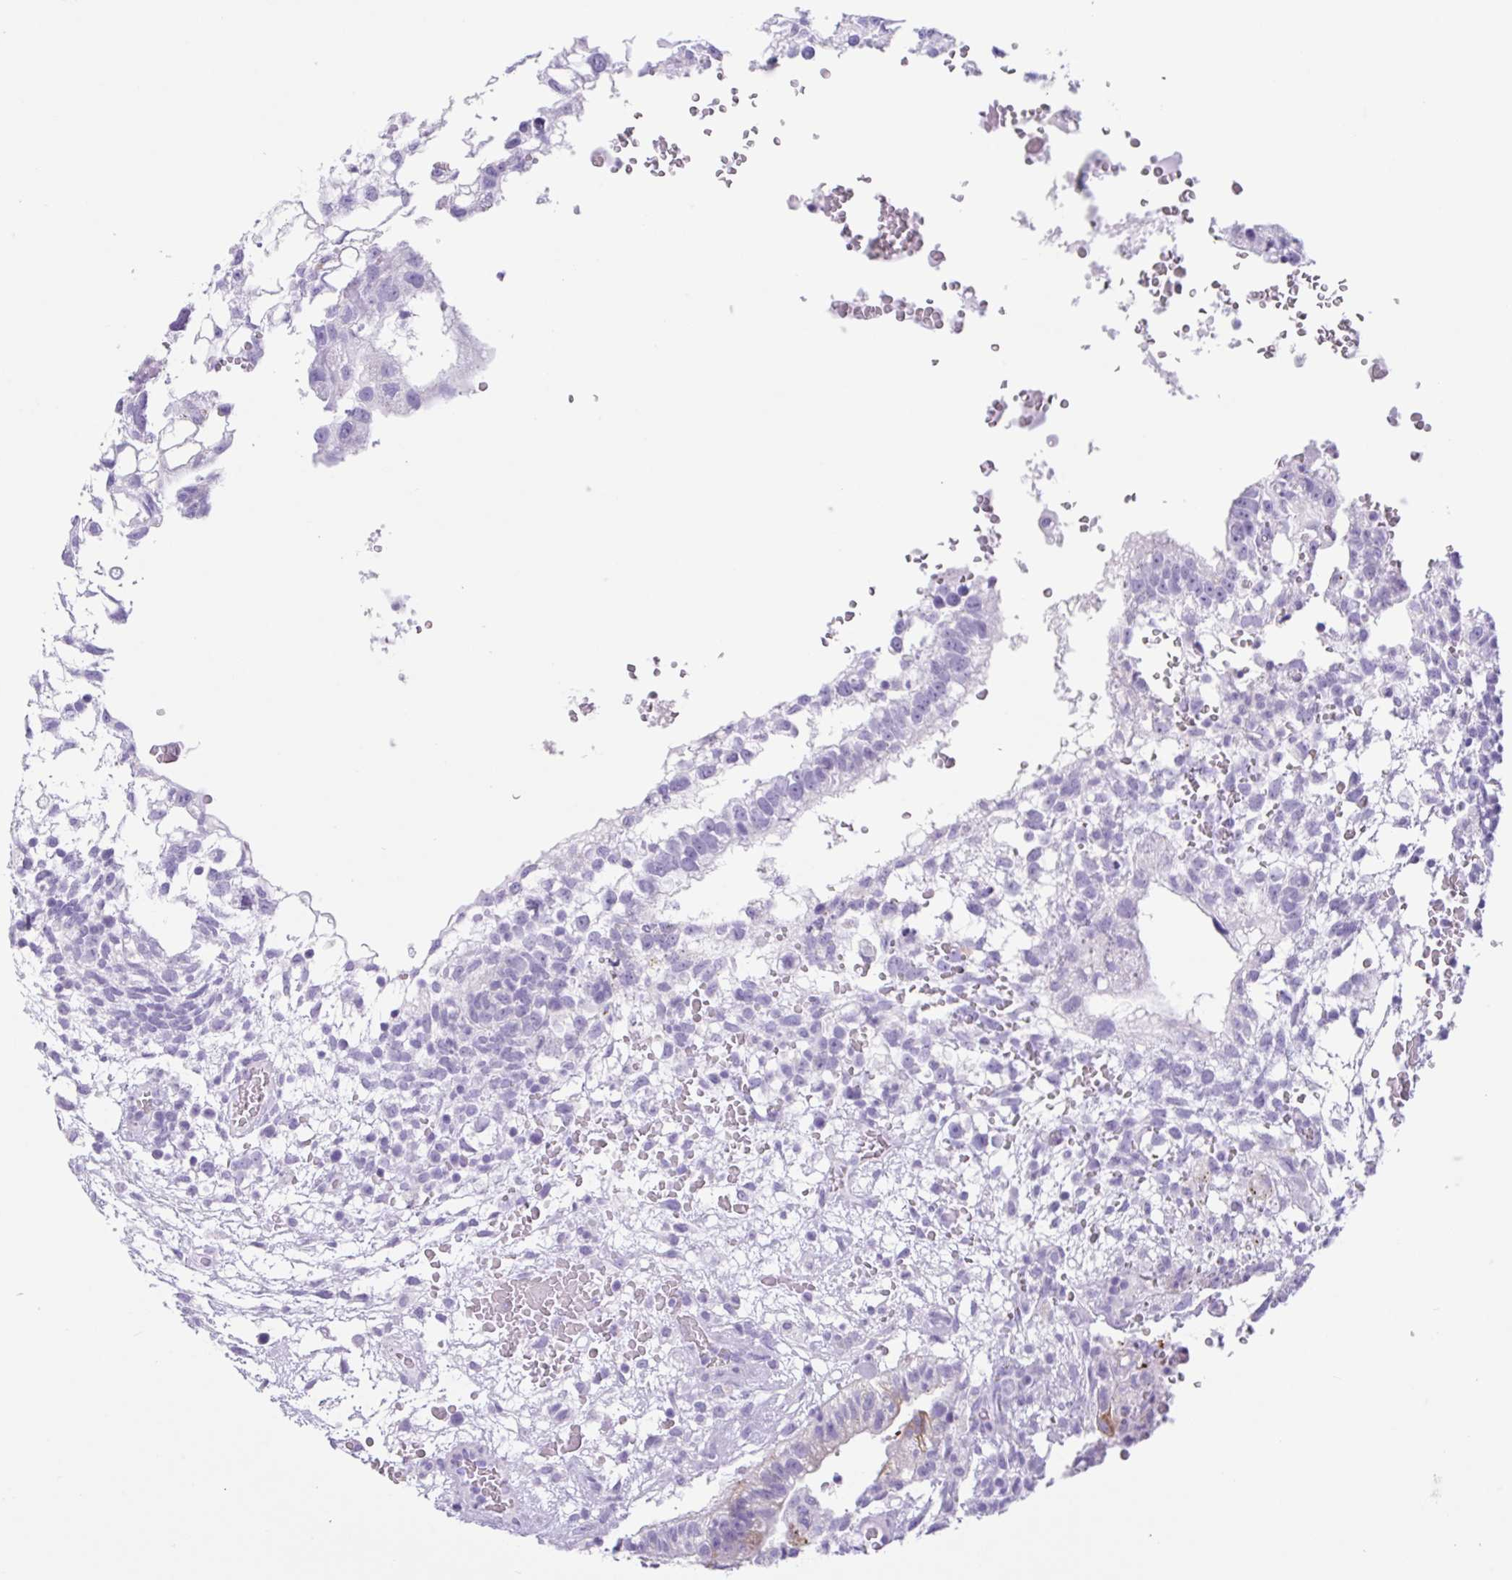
{"staining": {"intensity": "weak", "quantity": "<25%", "location": "cytoplasmic/membranous"}, "tissue": "testis cancer", "cell_type": "Tumor cells", "image_type": "cancer", "snomed": [{"axis": "morphology", "description": "Carcinoma, Embryonal, NOS"}, {"axis": "topography", "description": "Testis"}], "caption": "There is no significant staining in tumor cells of testis embryonal carcinoma.", "gene": "CTSE", "patient": {"sex": "male", "age": 32}}